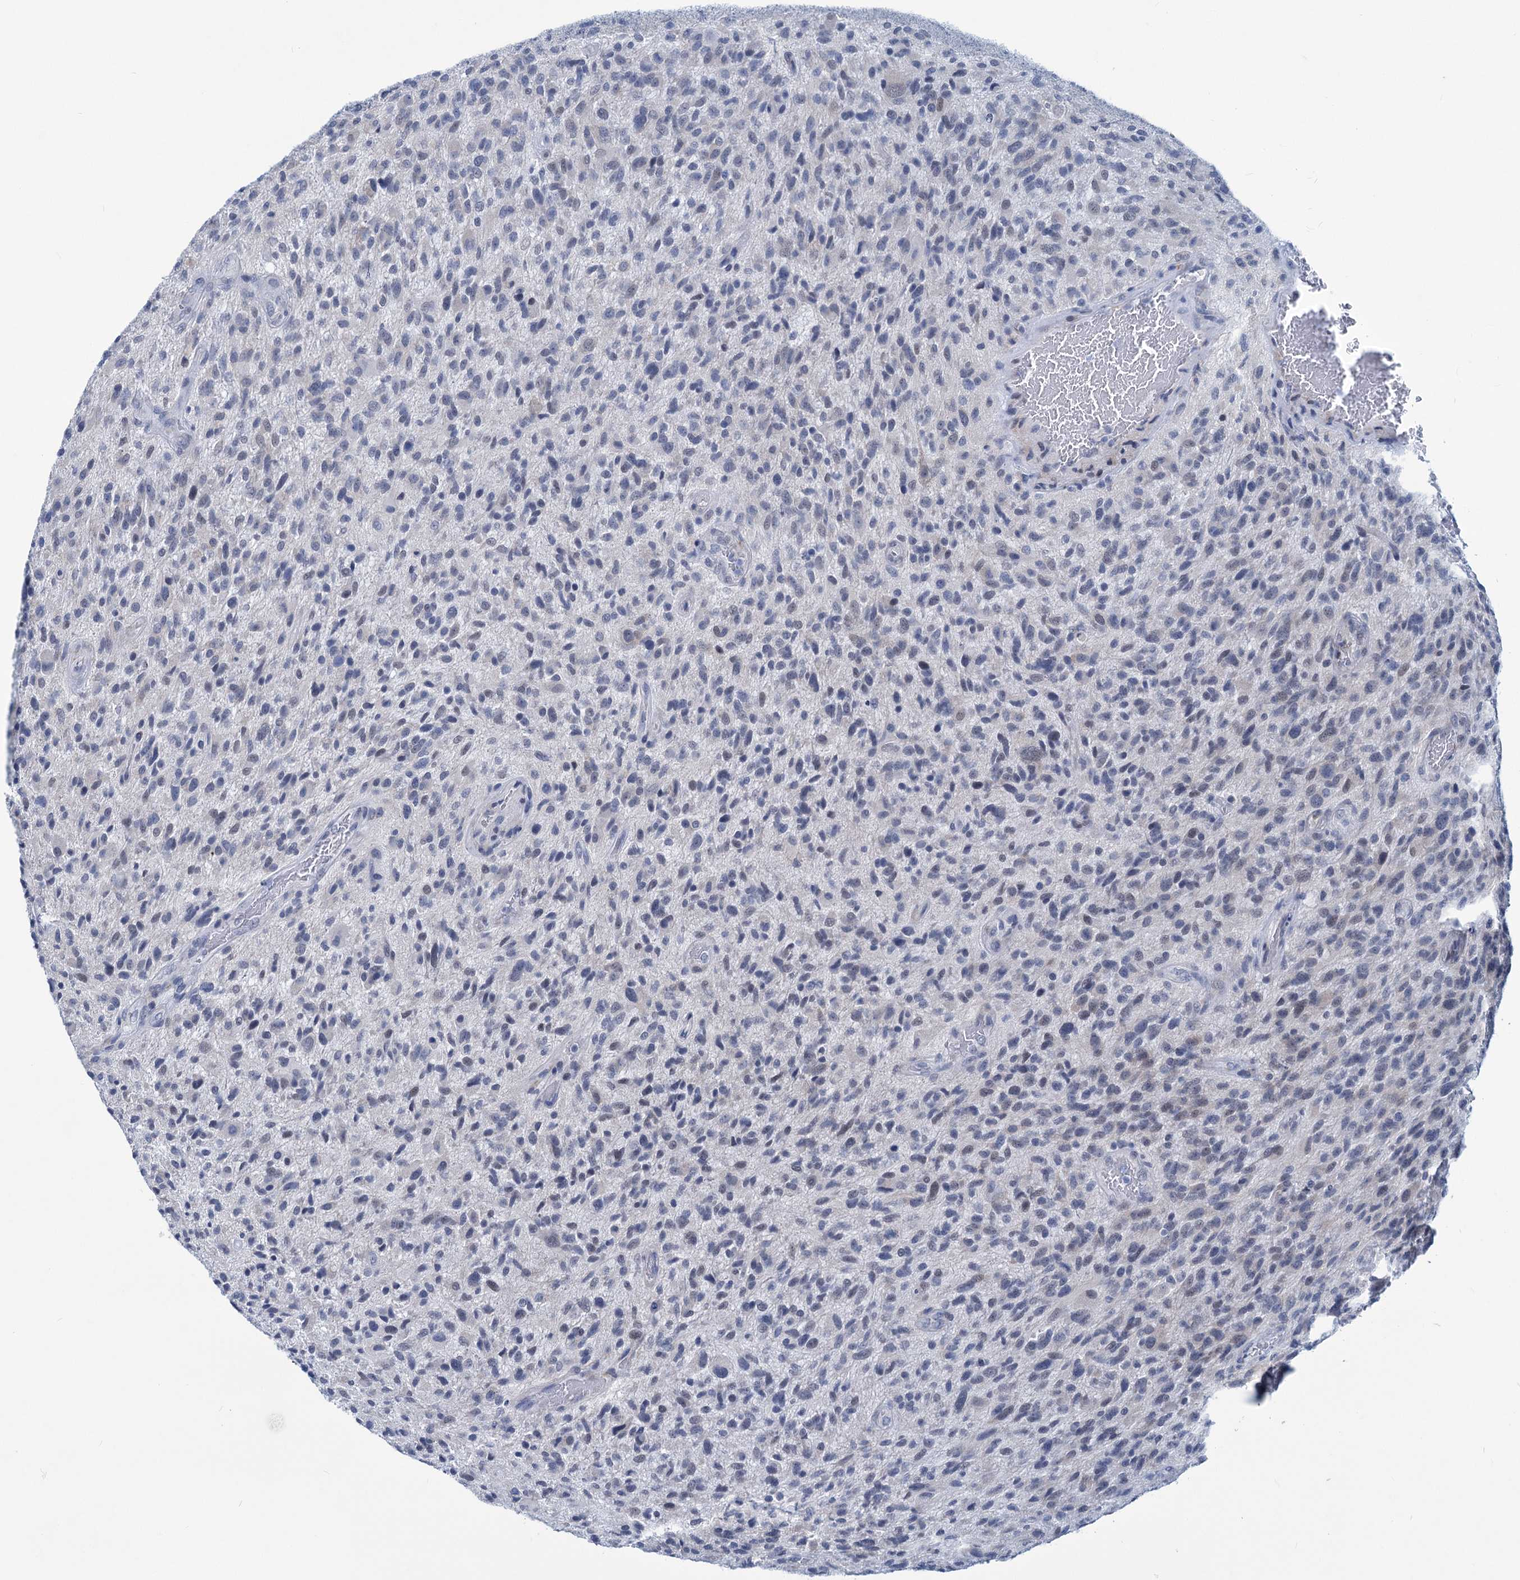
{"staining": {"intensity": "negative", "quantity": "none", "location": "none"}, "tissue": "glioma", "cell_type": "Tumor cells", "image_type": "cancer", "snomed": [{"axis": "morphology", "description": "Glioma, malignant, High grade"}, {"axis": "topography", "description": "Brain"}], "caption": "IHC histopathology image of neoplastic tissue: high-grade glioma (malignant) stained with DAB demonstrates no significant protein expression in tumor cells.", "gene": "NEU3", "patient": {"sex": "male", "age": 47}}